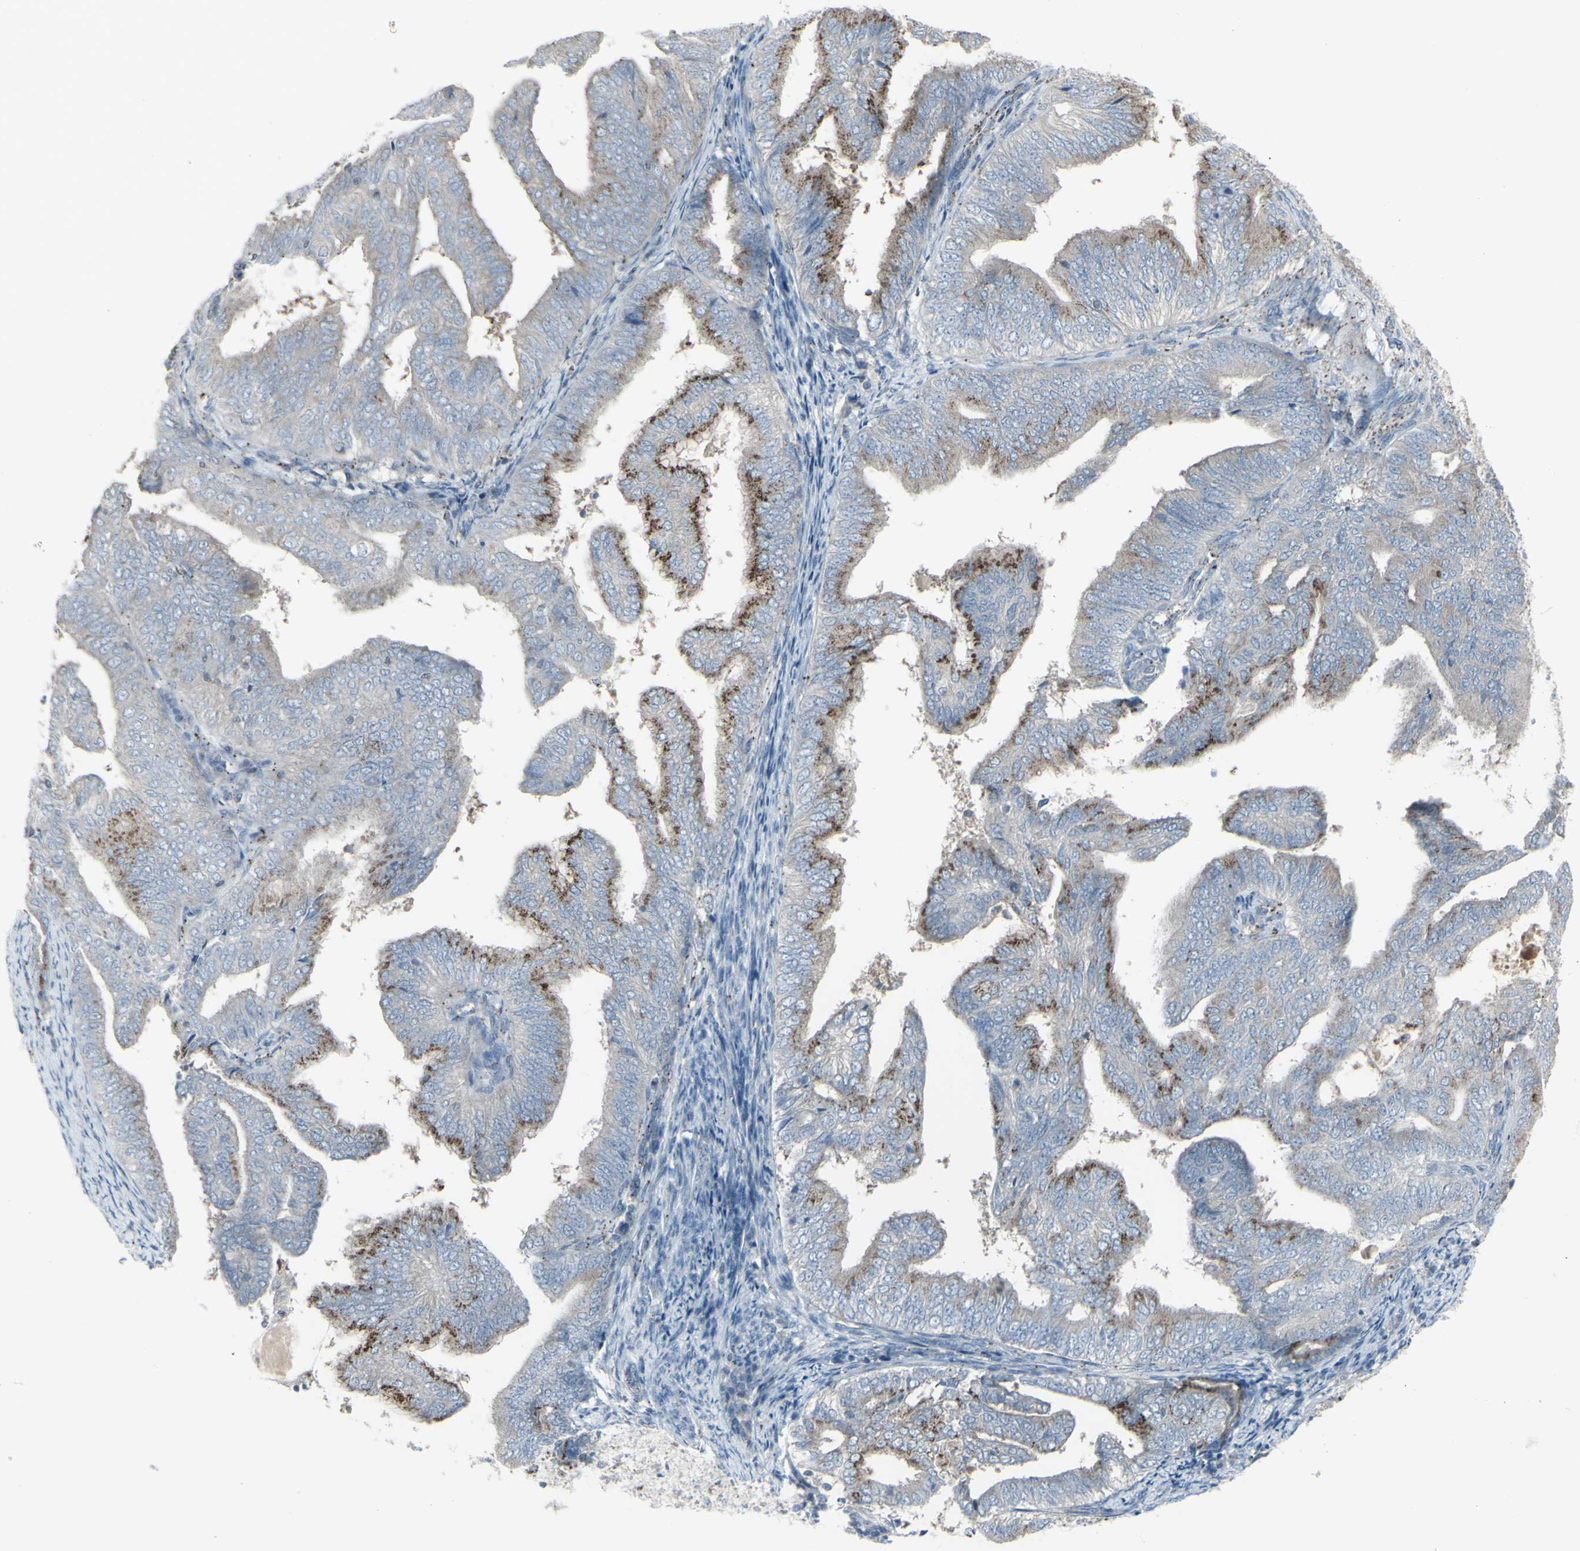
{"staining": {"intensity": "moderate", "quantity": "25%-75%", "location": "cytoplasmic/membranous"}, "tissue": "endometrial cancer", "cell_type": "Tumor cells", "image_type": "cancer", "snomed": [{"axis": "morphology", "description": "Adenocarcinoma, NOS"}, {"axis": "topography", "description": "Endometrium"}], "caption": "High-magnification brightfield microscopy of endometrial cancer (adenocarcinoma) stained with DAB (3,3'-diaminobenzidine) (brown) and counterstained with hematoxylin (blue). tumor cells exhibit moderate cytoplasmic/membranous expression is present in approximately25%-75% of cells.", "gene": "GALNT6", "patient": {"sex": "female", "age": 58}}